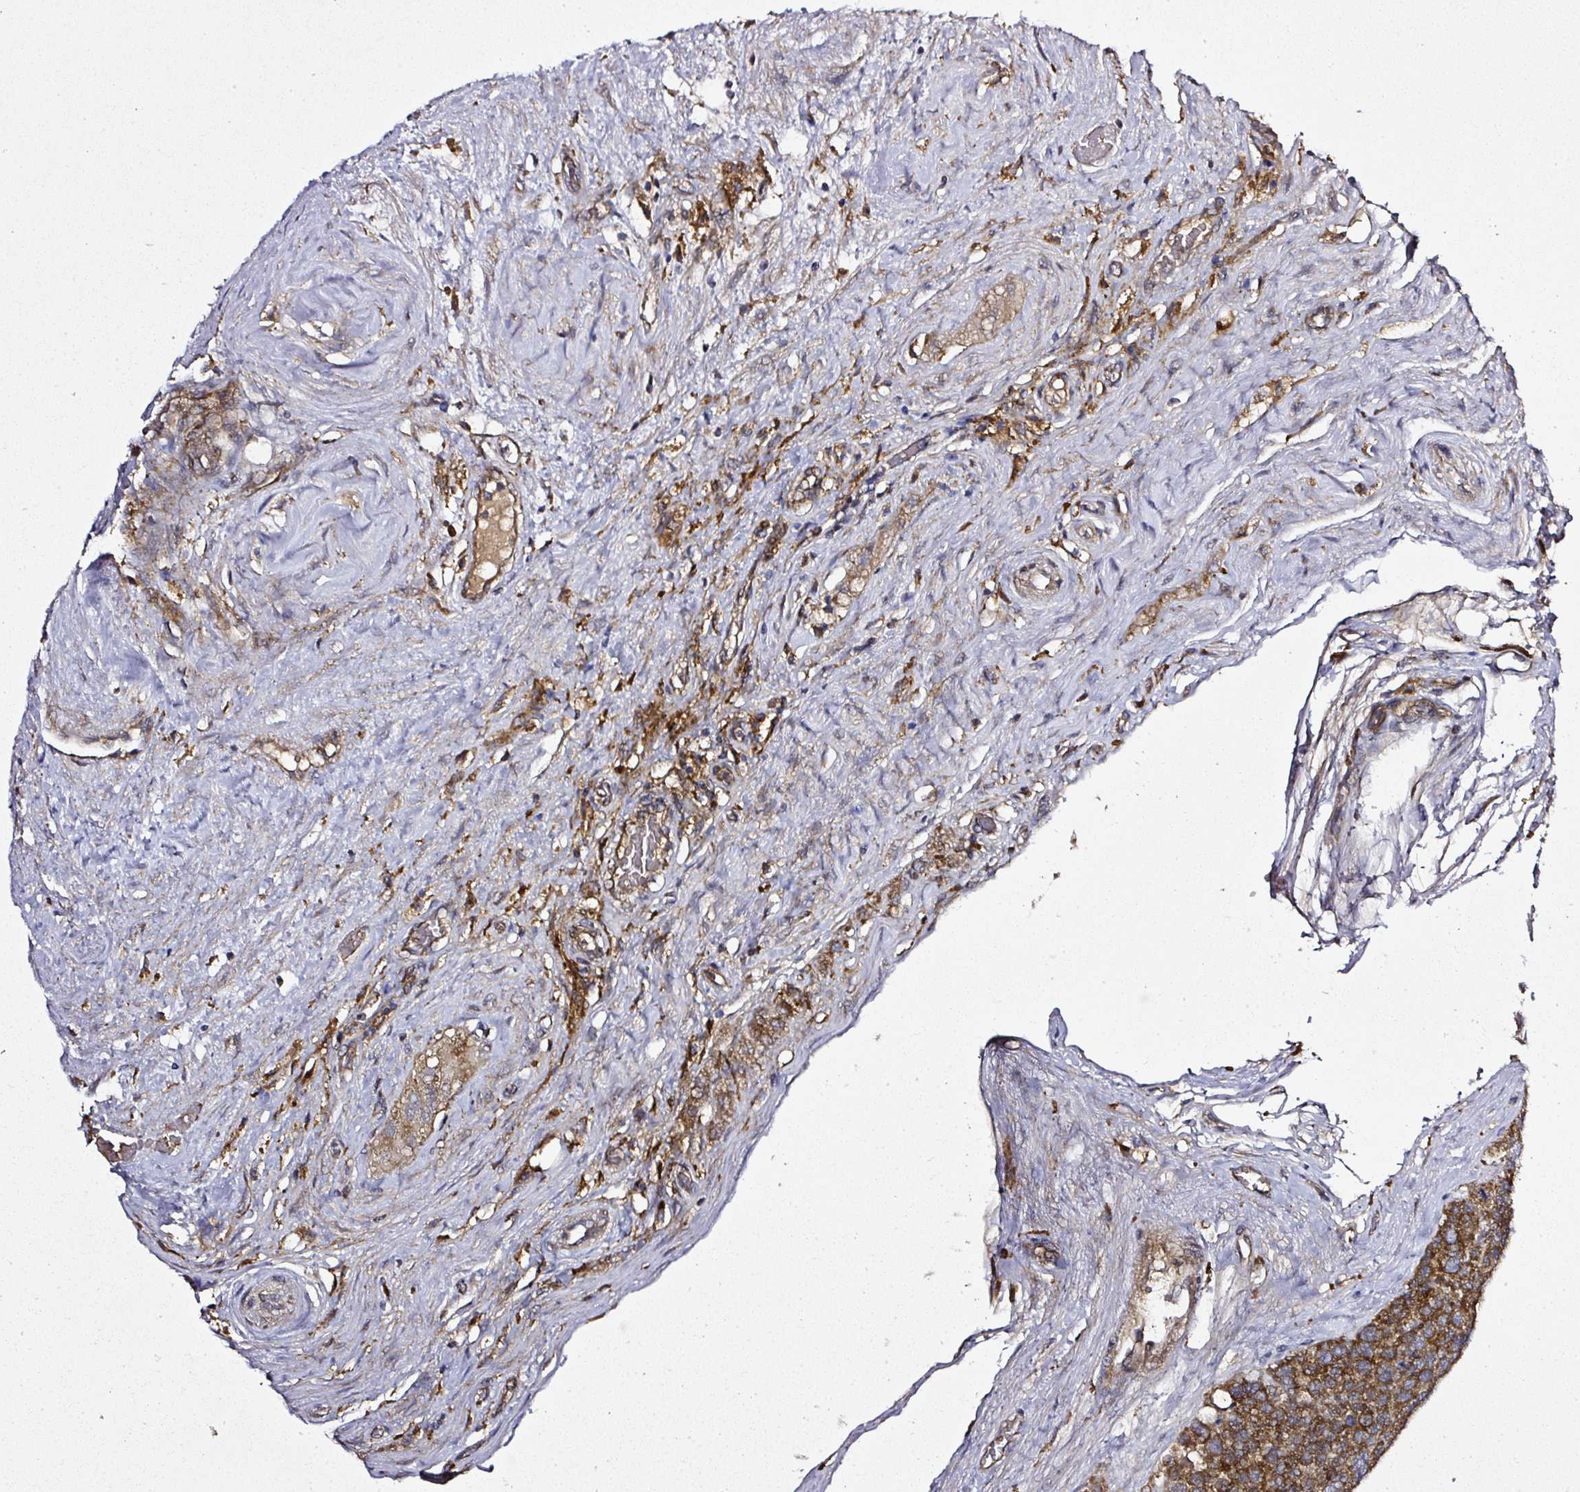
{"staining": {"intensity": "strong", "quantity": ">75%", "location": "cytoplasmic/membranous"}, "tissue": "testis cancer", "cell_type": "Tumor cells", "image_type": "cancer", "snomed": [{"axis": "morphology", "description": "Seminoma, NOS"}, {"axis": "topography", "description": "Testis"}], "caption": "An image showing strong cytoplasmic/membranous staining in approximately >75% of tumor cells in seminoma (testis), as visualized by brown immunohistochemical staining.", "gene": "ZNF513", "patient": {"sex": "male", "age": 71}}